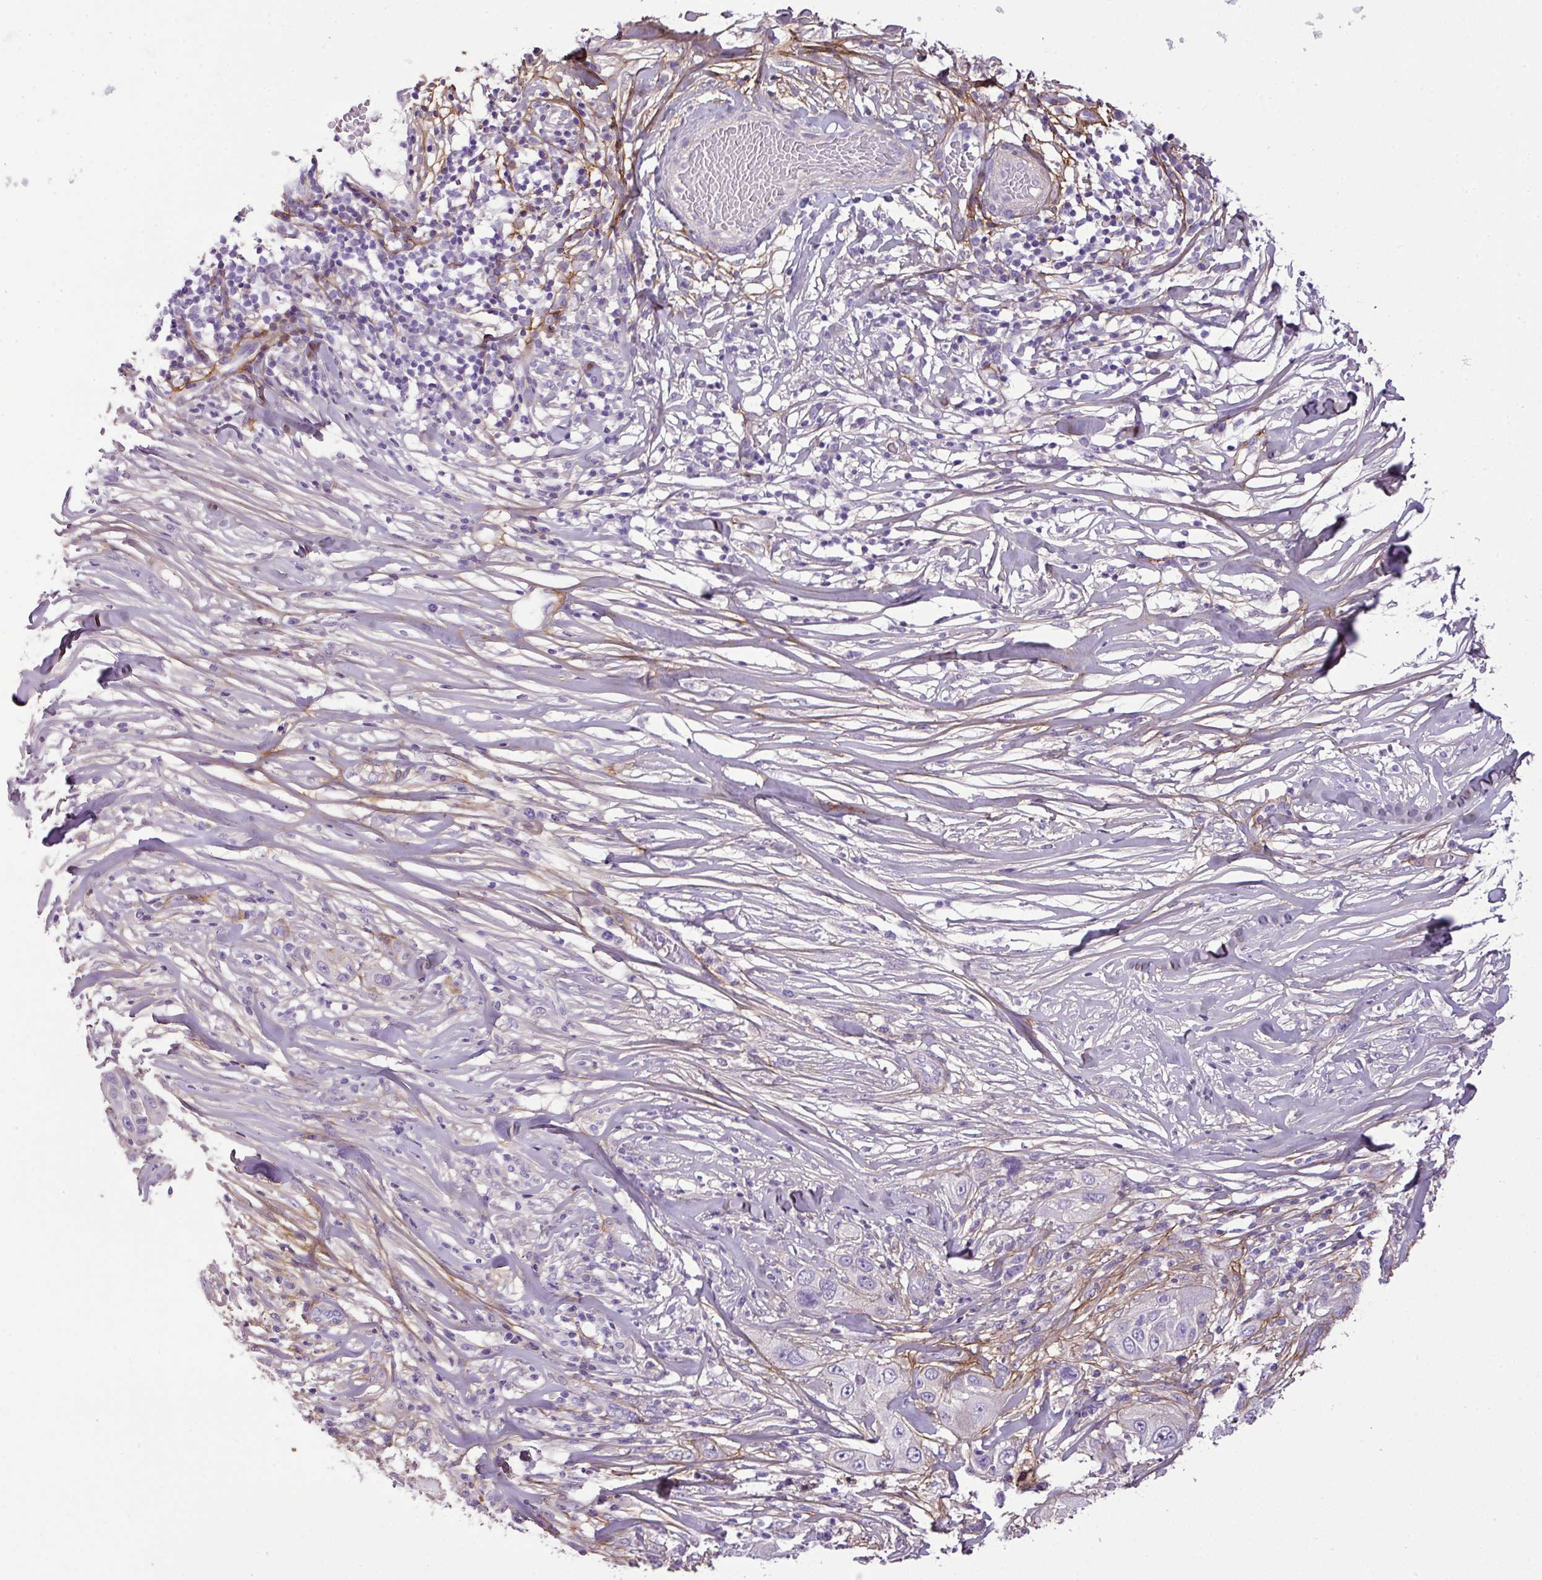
{"staining": {"intensity": "negative", "quantity": "none", "location": "none"}, "tissue": "skin cancer", "cell_type": "Tumor cells", "image_type": "cancer", "snomed": [{"axis": "morphology", "description": "Squamous cell carcinoma, NOS"}, {"axis": "topography", "description": "Skin"}], "caption": "Immunohistochemistry (IHC) photomicrograph of human squamous cell carcinoma (skin) stained for a protein (brown), which shows no positivity in tumor cells.", "gene": "PARD6G", "patient": {"sex": "female", "age": 44}}